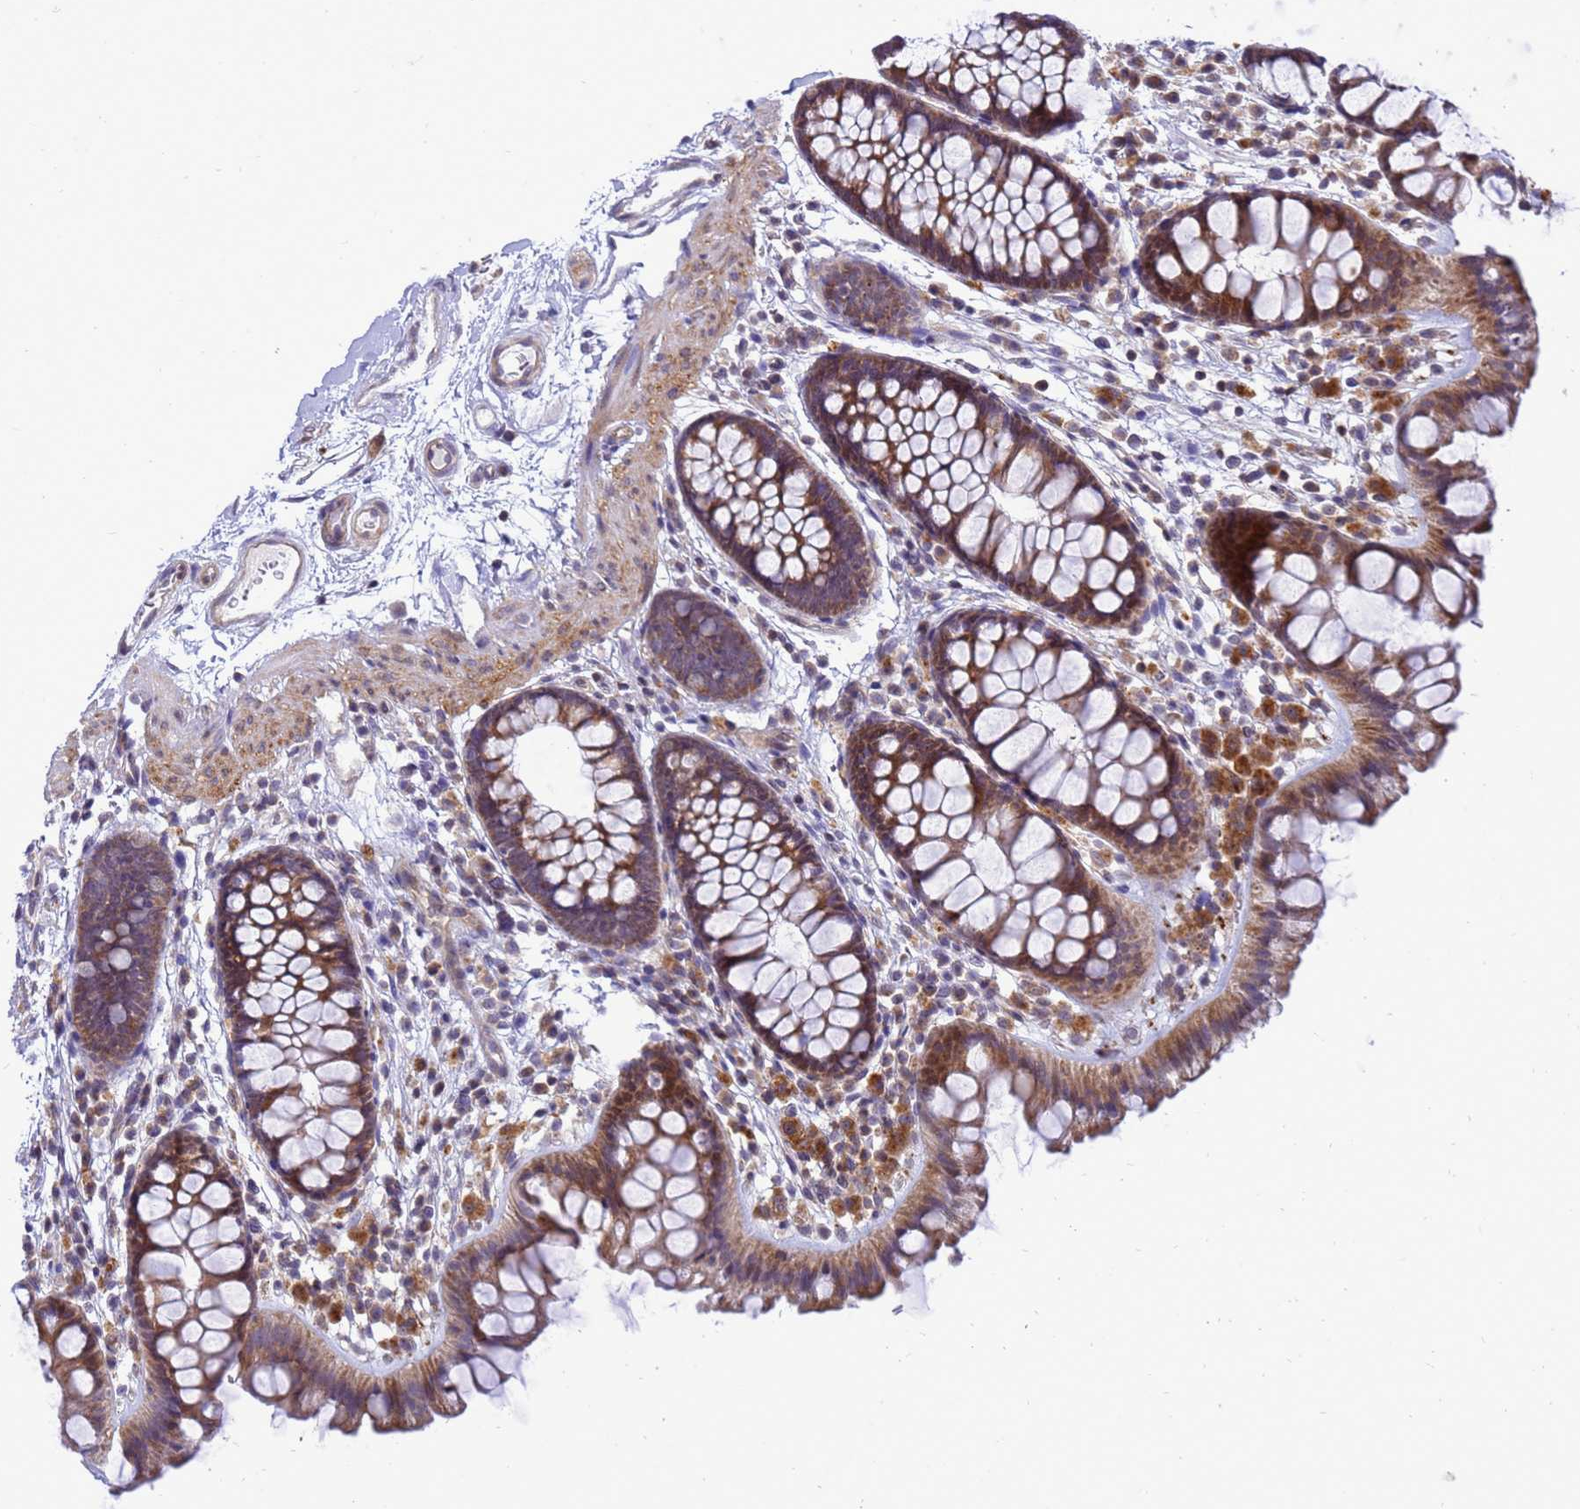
{"staining": {"intensity": "weak", "quantity": ">75%", "location": "cytoplasmic/membranous"}, "tissue": "colon", "cell_type": "Endothelial cells", "image_type": "normal", "snomed": [{"axis": "morphology", "description": "Normal tissue, NOS"}, {"axis": "topography", "description": "Colon"}], "caption": "IHC staining of unremarkable colon, which demonstrates low levels of weak cytoplasmic/membranous staining in approximately >75% of endothelial cells indicating weak cytoplasmic/membranous protein staining. The staining was performed using DAB (3,3'-diaminobenzidine) (brown) for protein detection and nuclei were counterstained in hematoxylin (blue).", "gene": "C12orf43", "patient": {"sex": "female", "age": 62}}